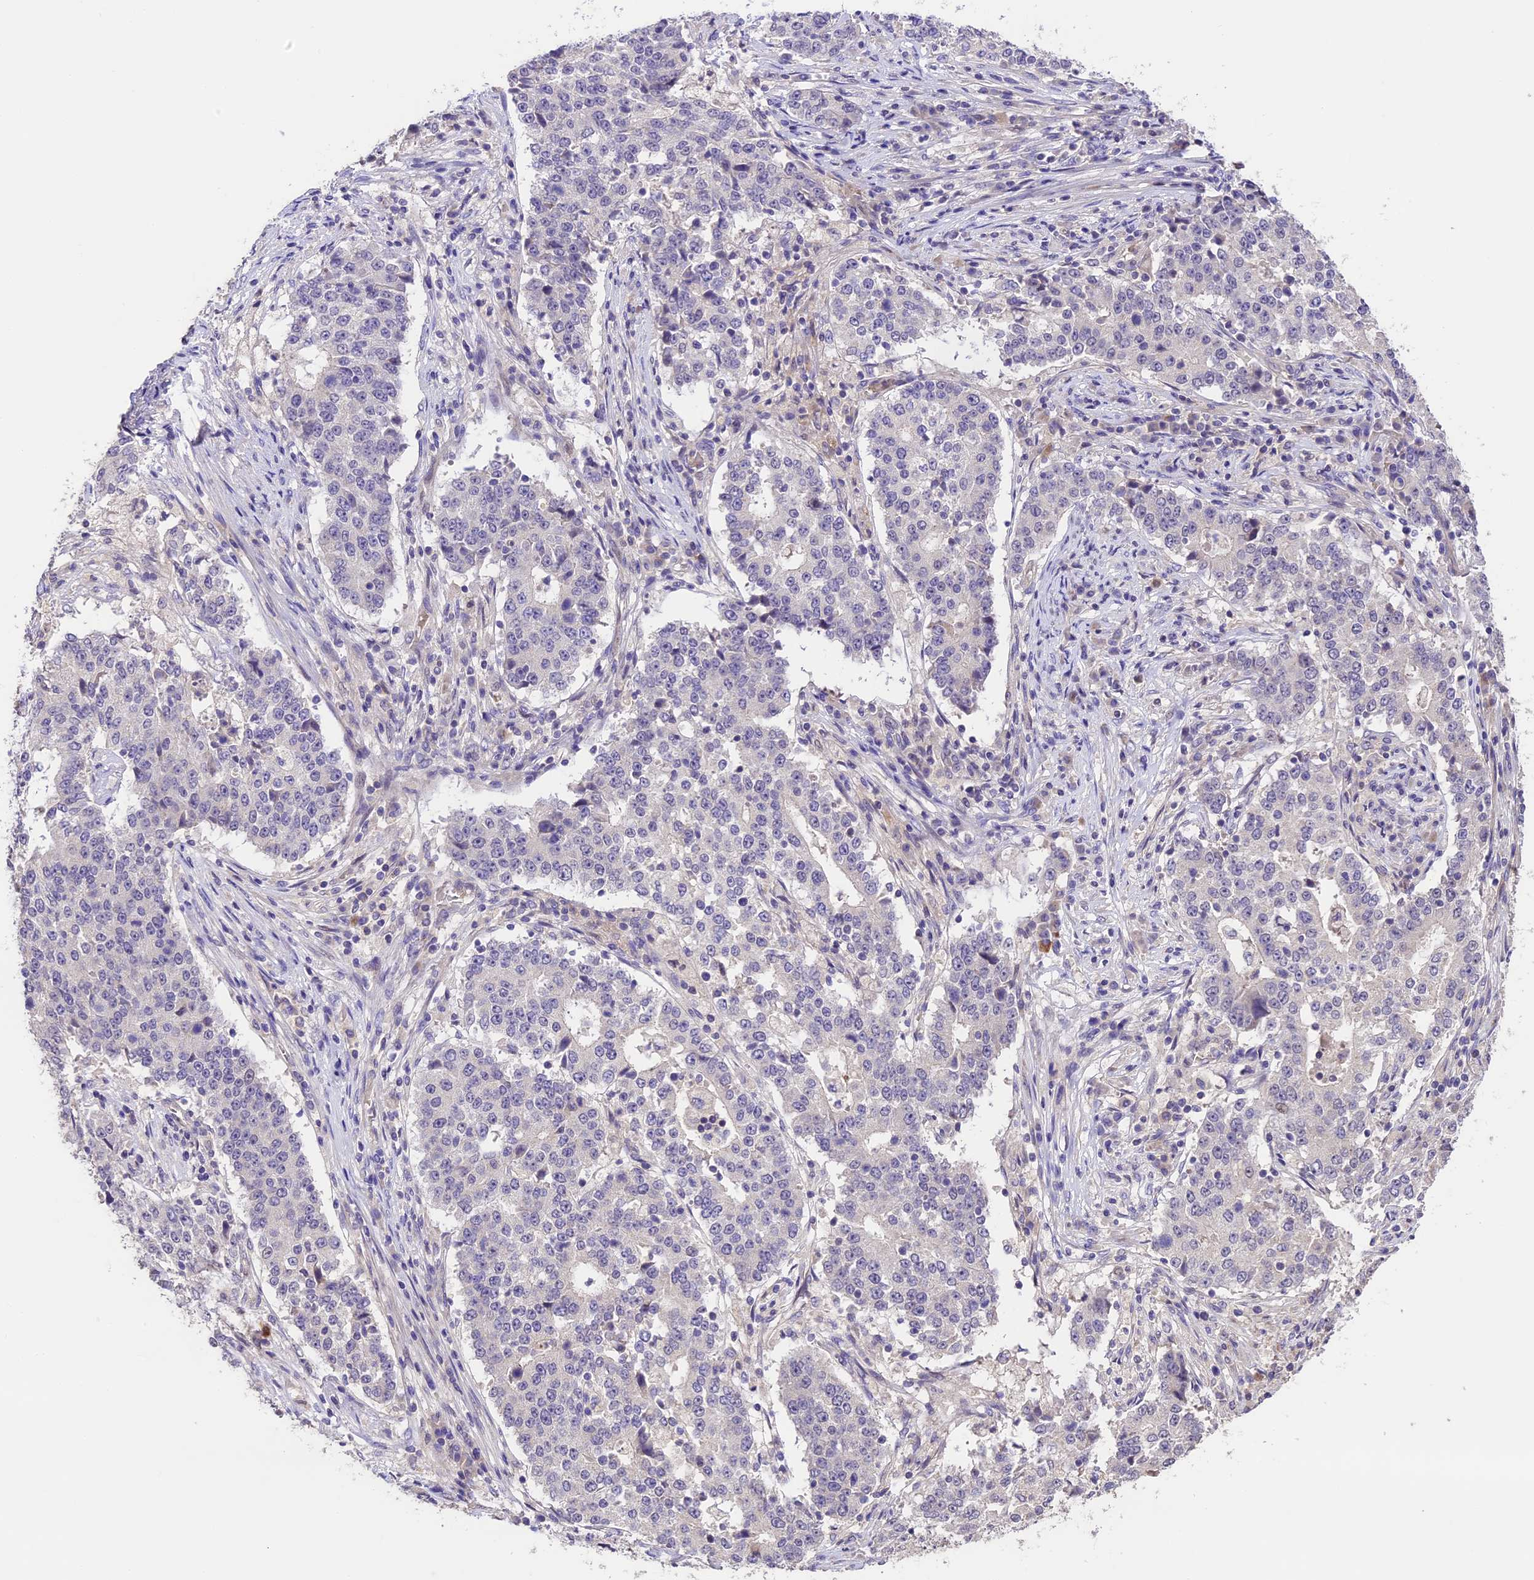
{"staining": {"intensity": "negative", "quantity": "none", "location": "none"}, "tissue": "stomach cancer", "cell_type": "Tumor cells", "image_type": "cancer", "snomed": [{"axis": "morphology", "description": "Adenocarcinoma, NOS"}, {"axis": "topography", "description": "Stomach"}], "caption": "DAB (3,3'-diaminobenzidine) immunohistochemical staining of stomach cancer reveals no significant staining in tumor cells. (Immunohistochemistry, brightfield microscopy, high magnification).", "gene": "DGKH", "patient": {"sex": "male", "age": 59}}